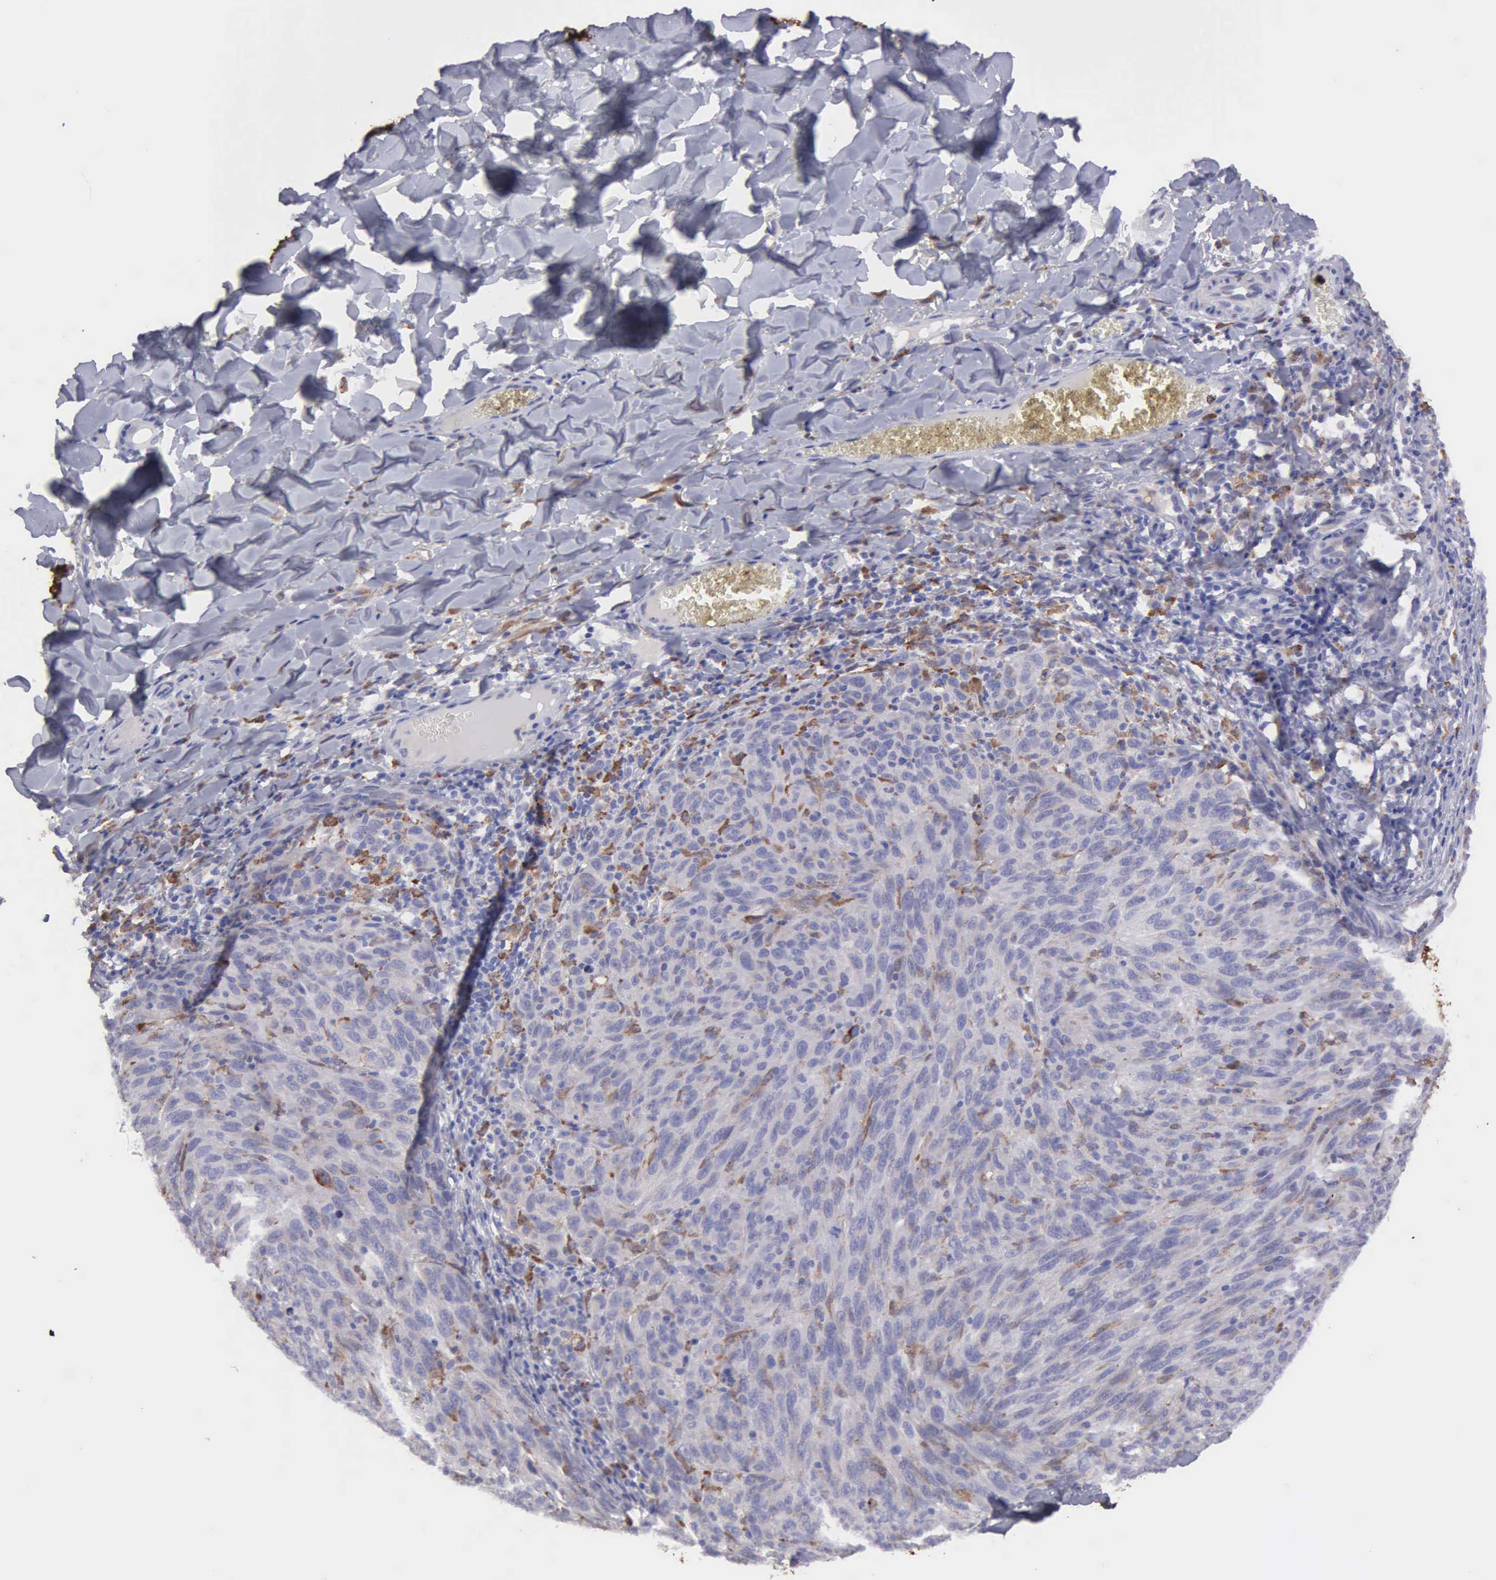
{"staining": {"intensity": "negative", "quantity": "none", "location": "none"}, "tissue": "melanoma", "cell_type": "Tumor cells", "image_type": "cancer", "snomed": [{"axis": "morphology", "description": "Malignant melanoma, NOS"}, {"axis": "topography", "description": "Skin"}], "caption": "IHC of human melanoma demonstrates no staining in tumor cells.", "gene": "TYRP1", "patient": {"sex": "male", "age": 76}}